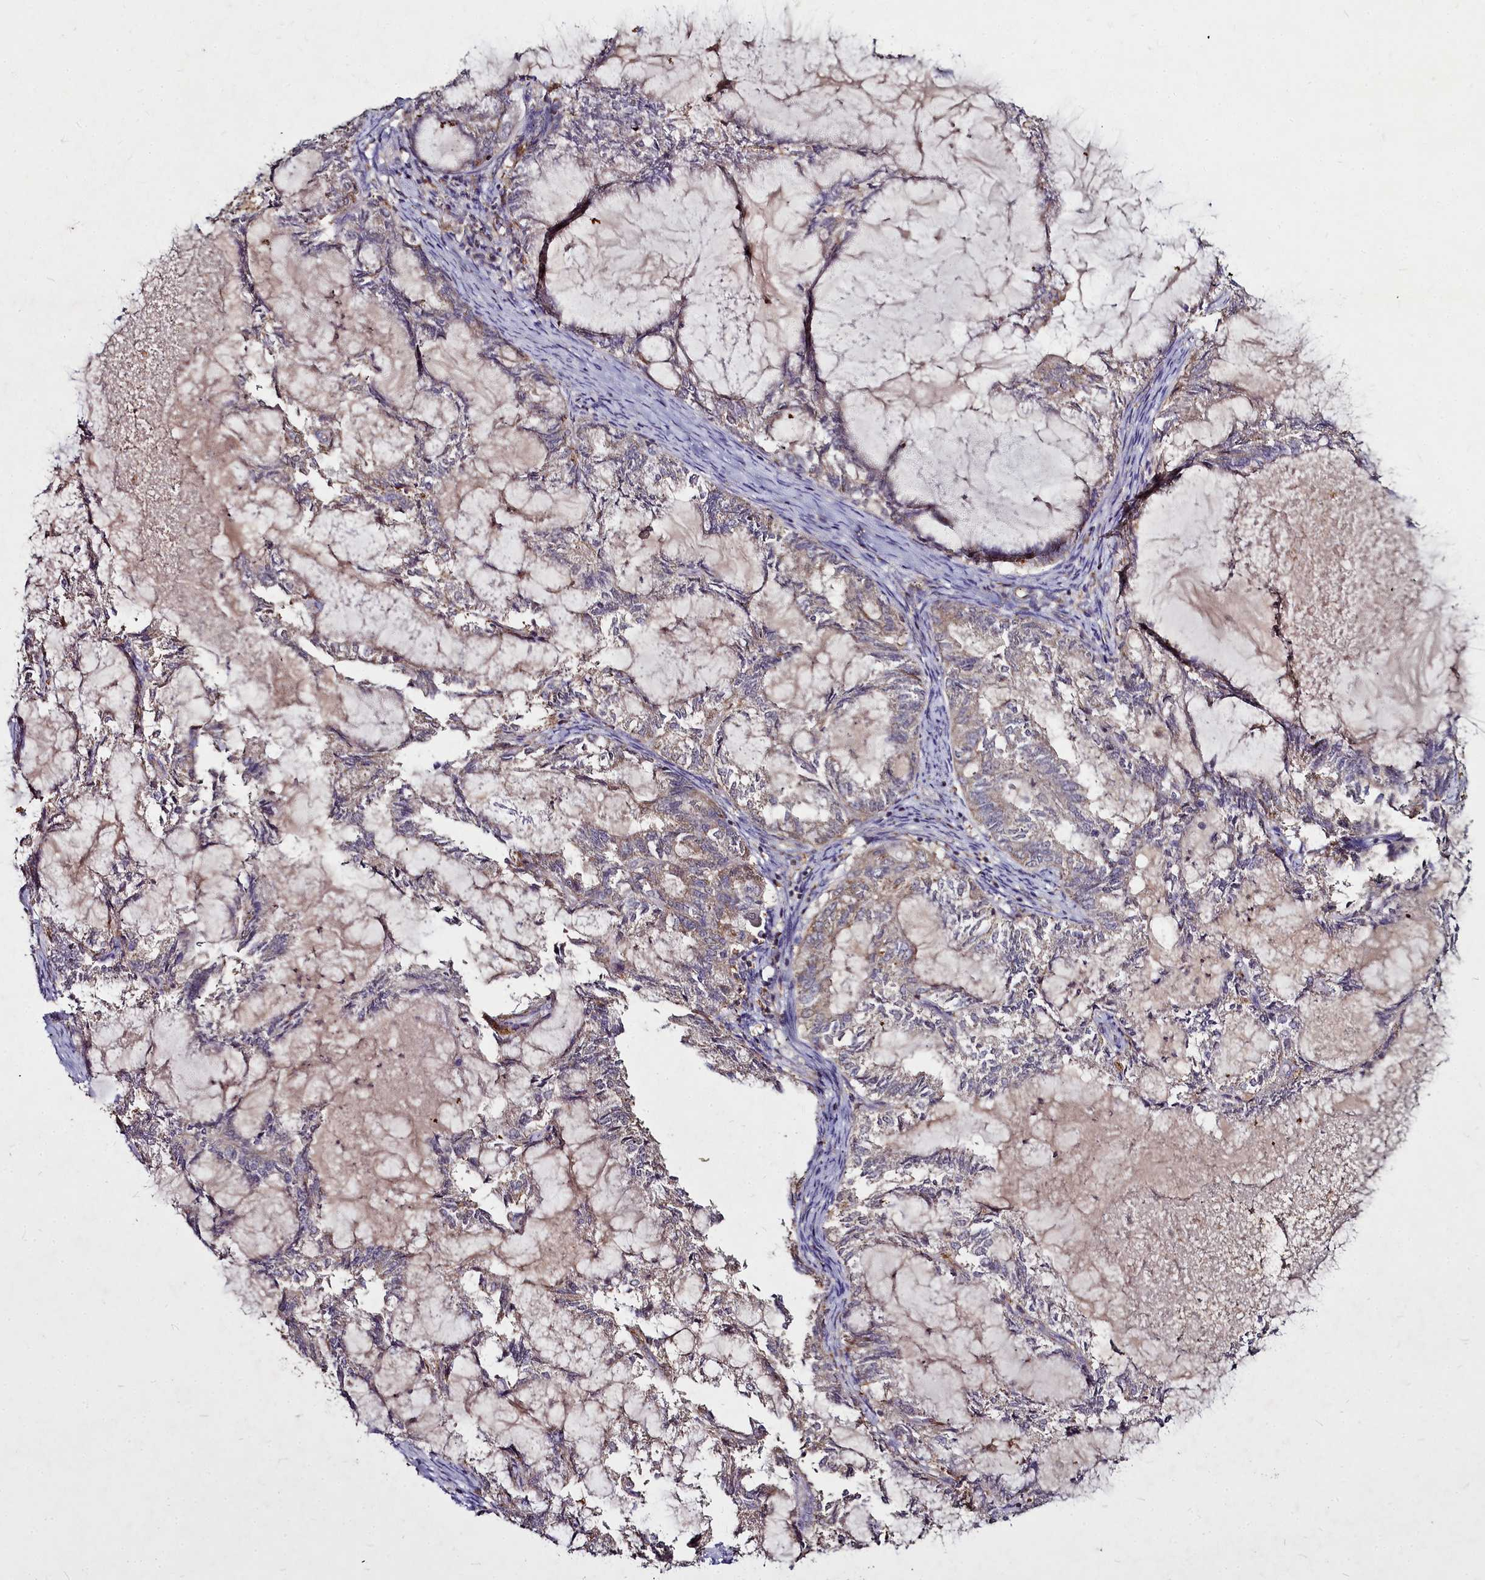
{"staining": {"intensity": "moderate", "quantity": "25%-75%", "location": "cytoplasmic/membranous"}, "tissue": "endometrial cancer", "cell_type": "Tumor cells", "image_type": "cancer", "snomed": [{"axis": "morphology", "description": "Adenocarcinoma, NOS"}, {"axis": "topography", "description": "Endometrium"}], "caption": "Protein staining shows moderate cytoplasmic/membranous expression in approximately 25%-75% of tumor cells in adenocarcinoma (endometrial). (IHC, brightfield microscopy, high magnification).", "gene": "NCKAP1L", "patient": {"sex": "female", "age": 86}}